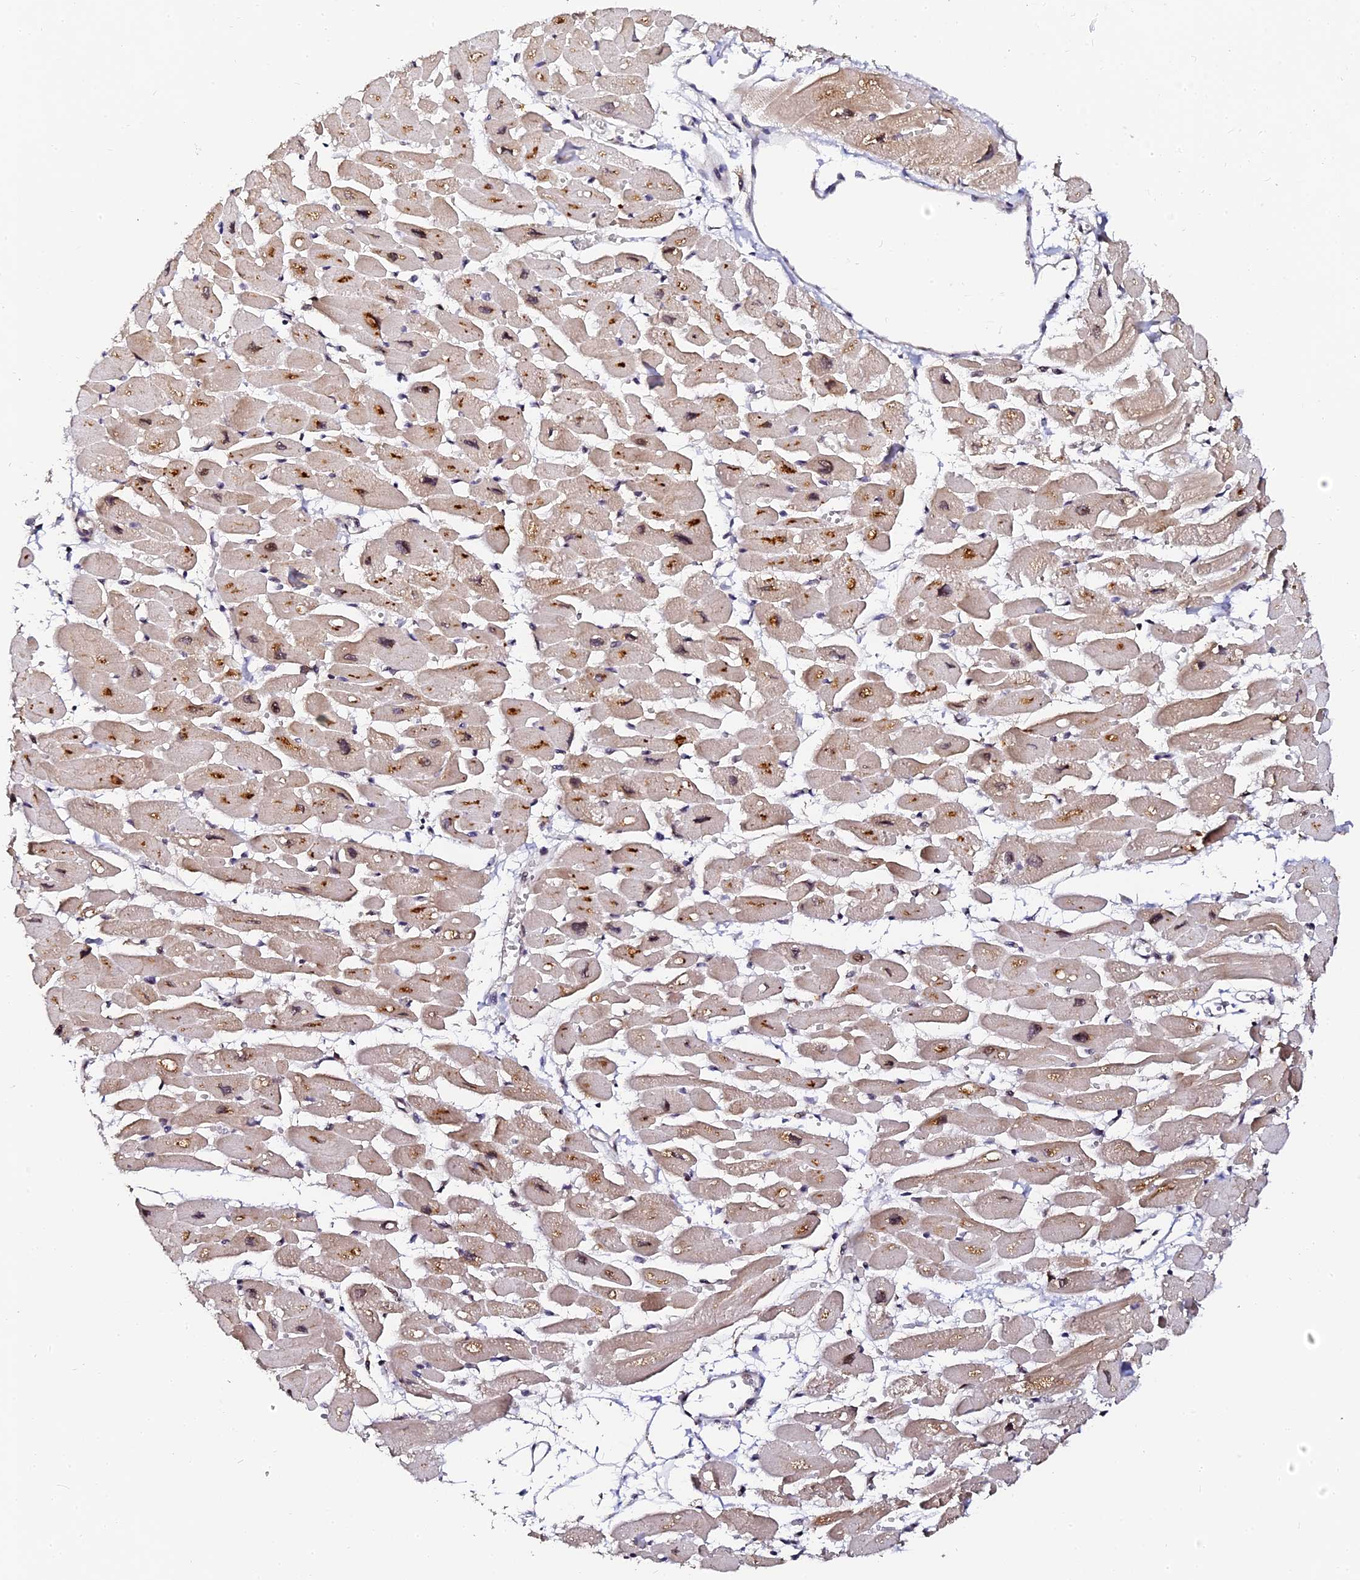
{"staining": {"intensity": "moderate", "quantity": ">75%", "location": "cytoplasmic/membranous,nuclear"}, "tissue": "heart muscle", "cell_type": "Cardiomyocytes", "image_type": "normal", "snomed": [{"axis": "morphology", "description": "Normal tissue, NOS"}, {"axis": "topography", "description": "Heart"}], "caption": "Immunohistochemistry (IHC) staining of normal heart muscle, which displays medium levels of moderate cytoplasmic/membranous,nuclear expression in about >75% of cardiomyocytes indicating moderate cytoplasmic/membranous,nuclear protein staining. The staining was performed using DAB (brown) for protein detection and nuclei were counterstained in hematoxylin (blue).", "gene": "MCRS1", "patient": {"sex": "female", "age": 54}}